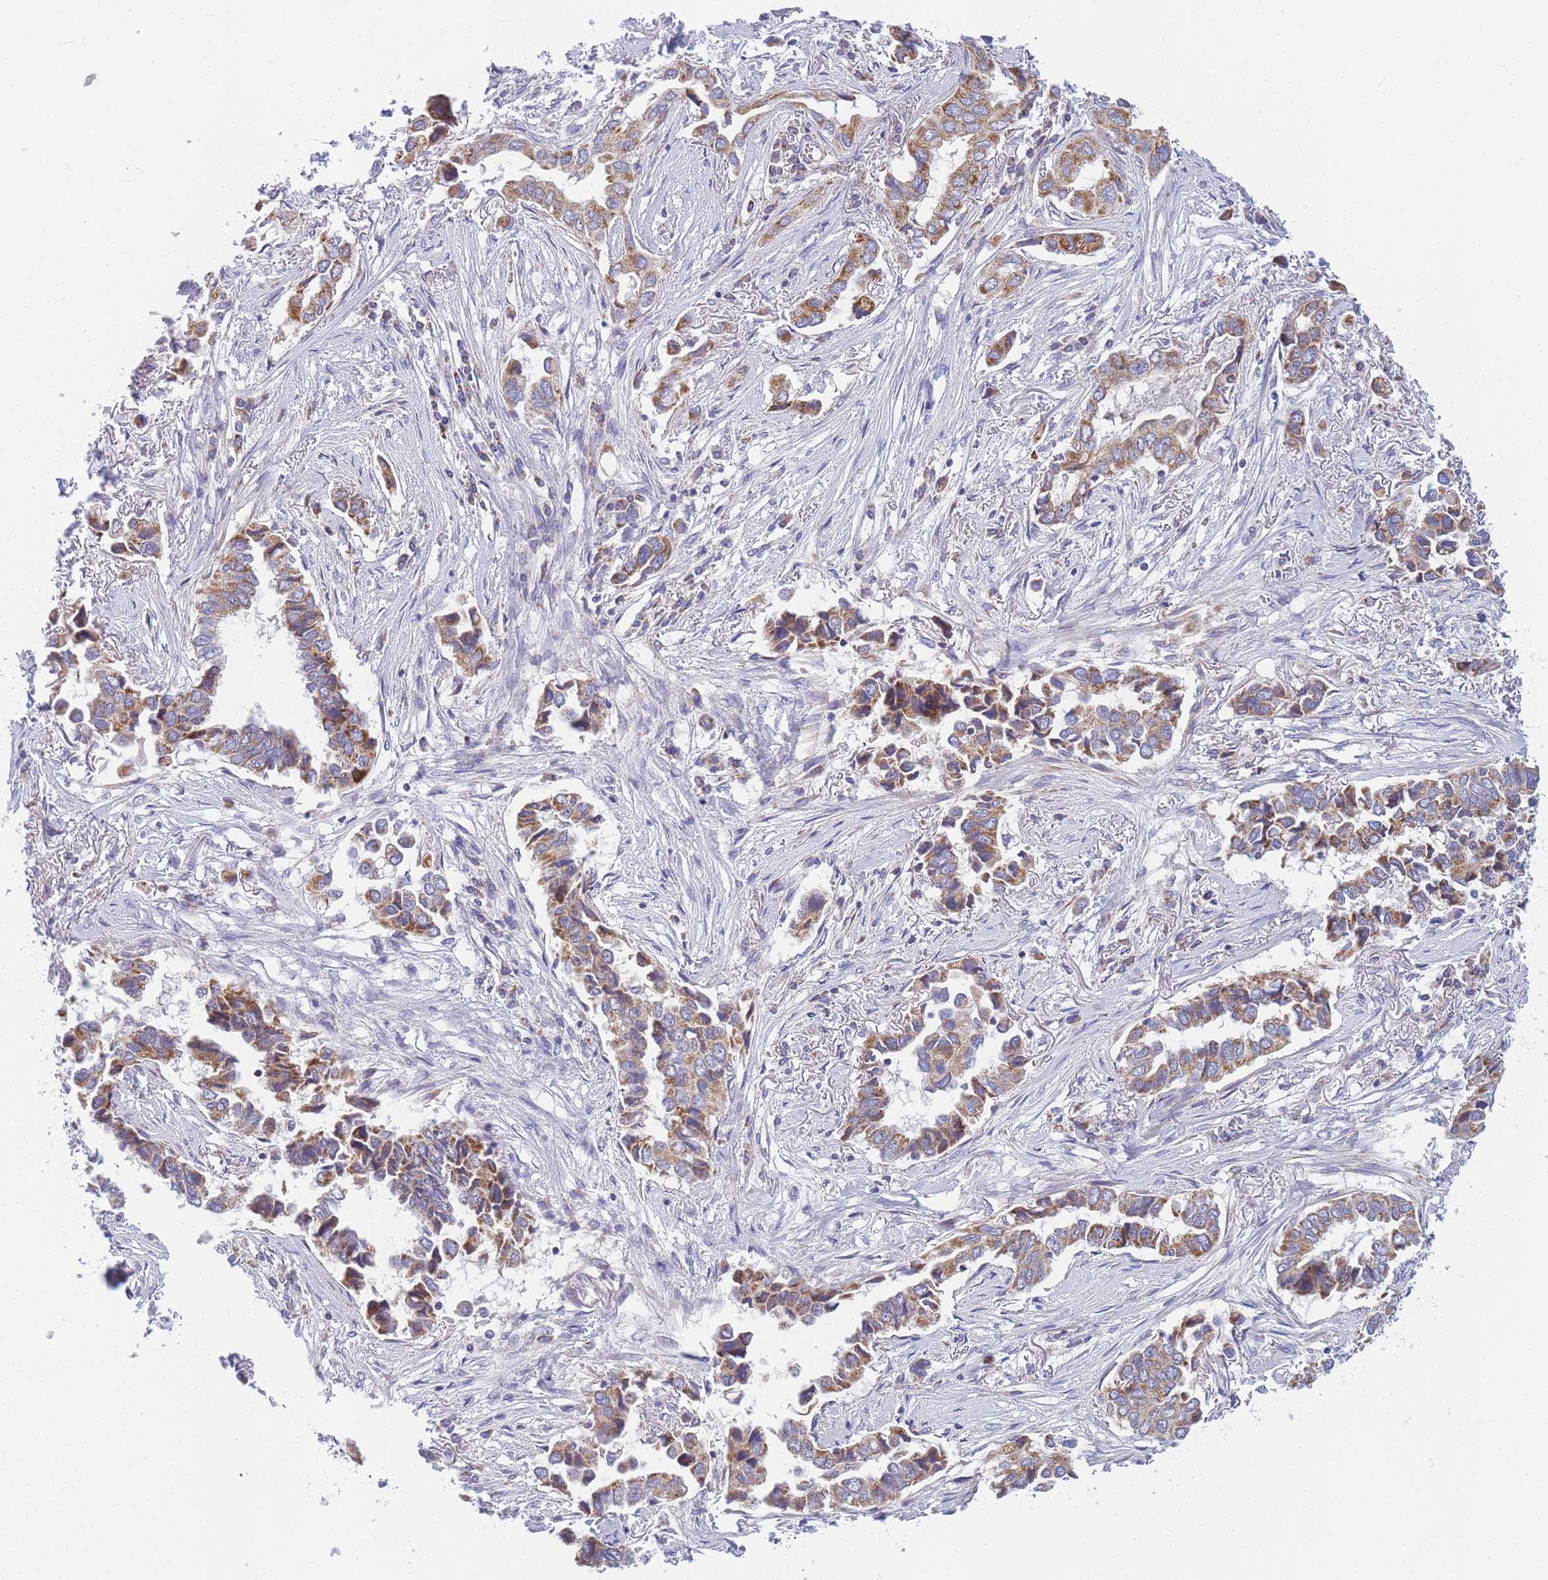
{"staining": {"intensity": "strong", "quantity": ">75%", "location": "cytoplasmic/membranous"}, "tissue": "lung cancer", "cell_type": "Tumor cells", "image_type": "cancer", "snomed": [{"axis": "morphology", "description": "Adenocarcinoma, NOS"}, {"axis": "topography", "description": "Lung"}], "caption": "The histopathology image exhibits a brown stain indicating the presence of a protein in the cytoplasmic/membranous of tumor cells in lung adenocarcinoma. The staining is performed using DAB brown chromogen to label protein expression. The nuclei are counter-stained blue using hematoxylin.", "gene": "MRPS11", "patient": {"sex": "female", "age": 76}}